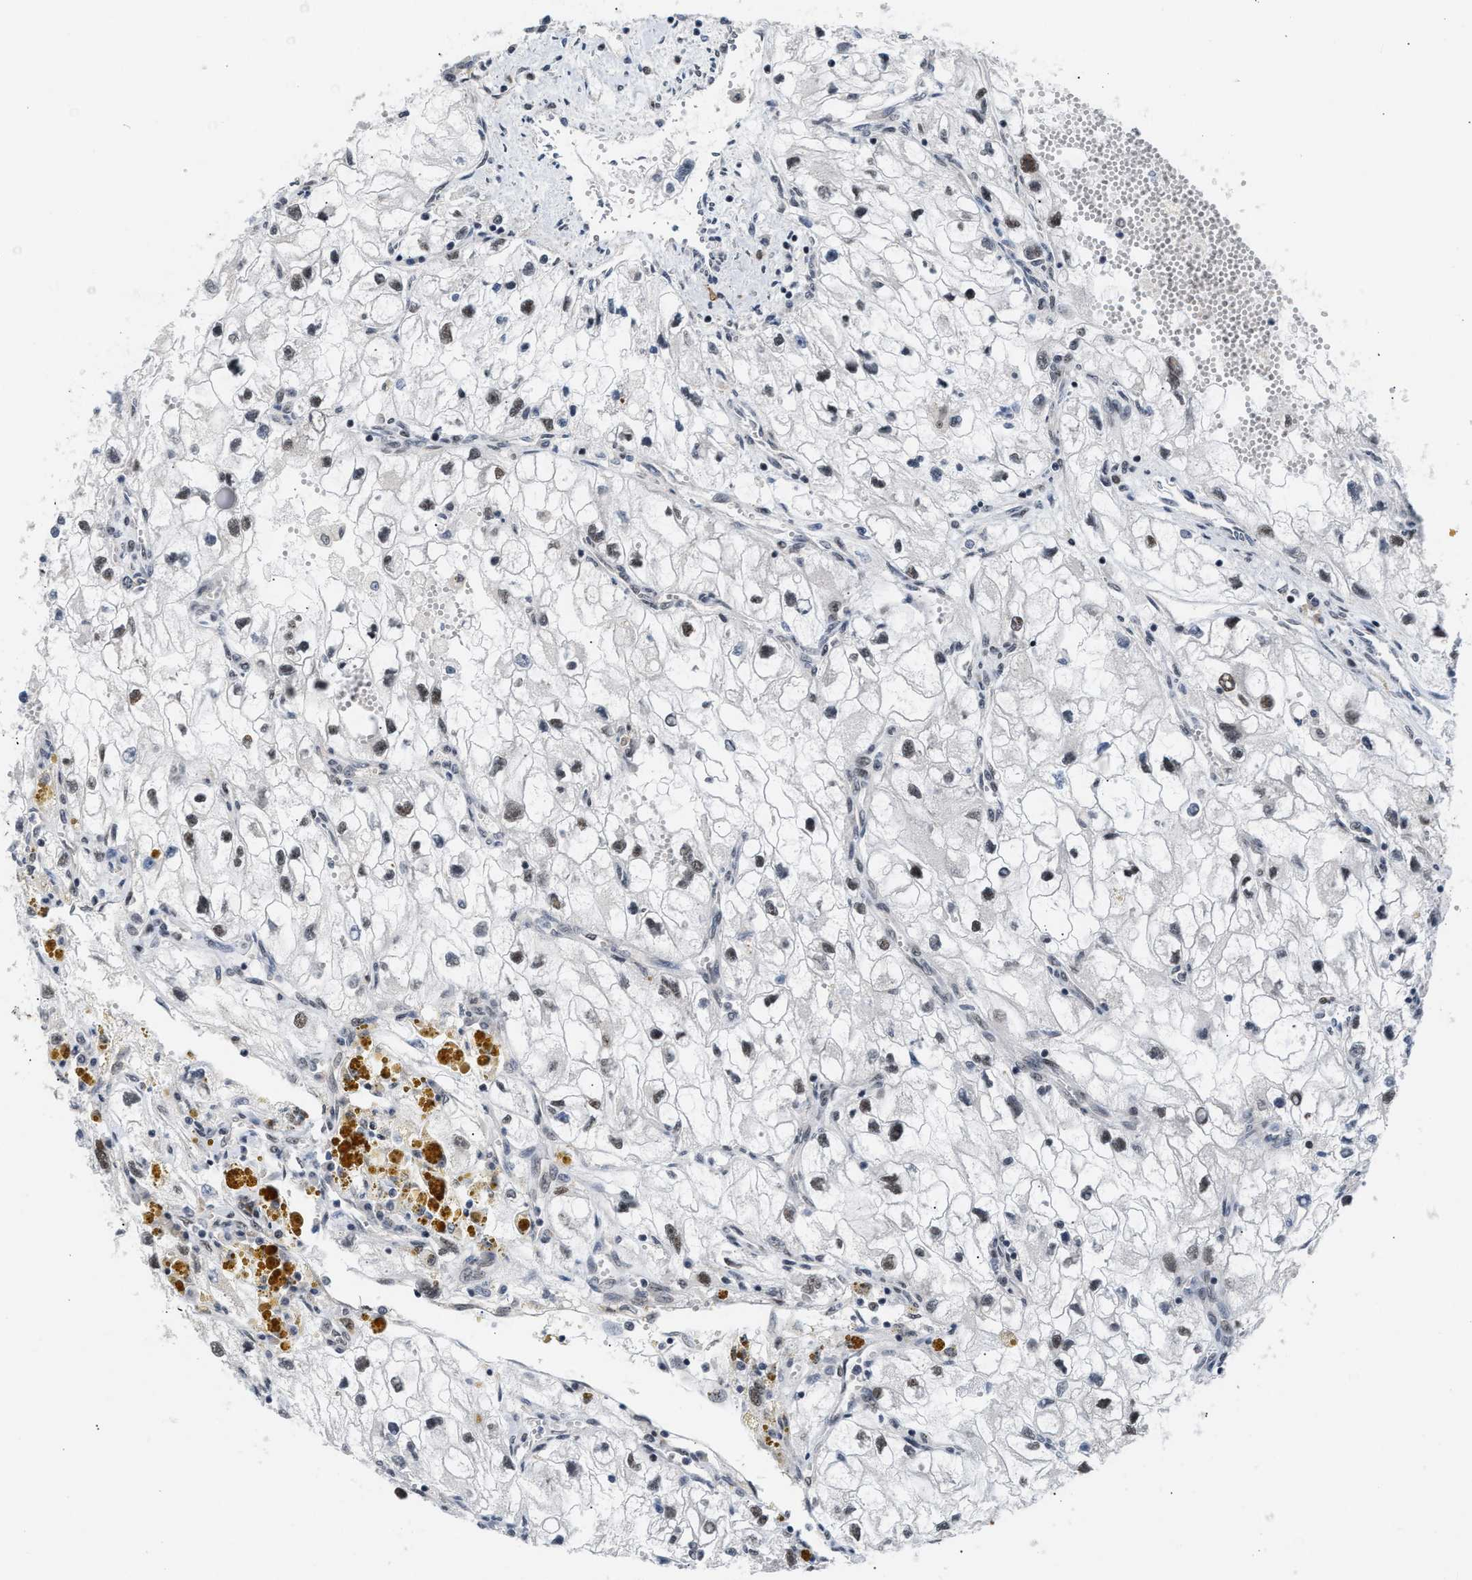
{"staining": {"intensity": "moderate", "quantity": ">75%", "location": "nuclear"}, "tissue": "renal cancer", "cell_type": "Tumor cells", "image_type": "cancer", "snomed": [{"axis": "morphology", "description": "Adenocarcinoma, NOS"}, {"axis": "topography", "description": "Kidney"}], "caption": "This histopathology image reveals immunohistochemistry staining of human adenocarcinoma (renal), with medium moderate nuclear positivity in about >75% of tumor cells.", "gene": "TXNRD3", "patient": {"sex": "female", "age": 70}}